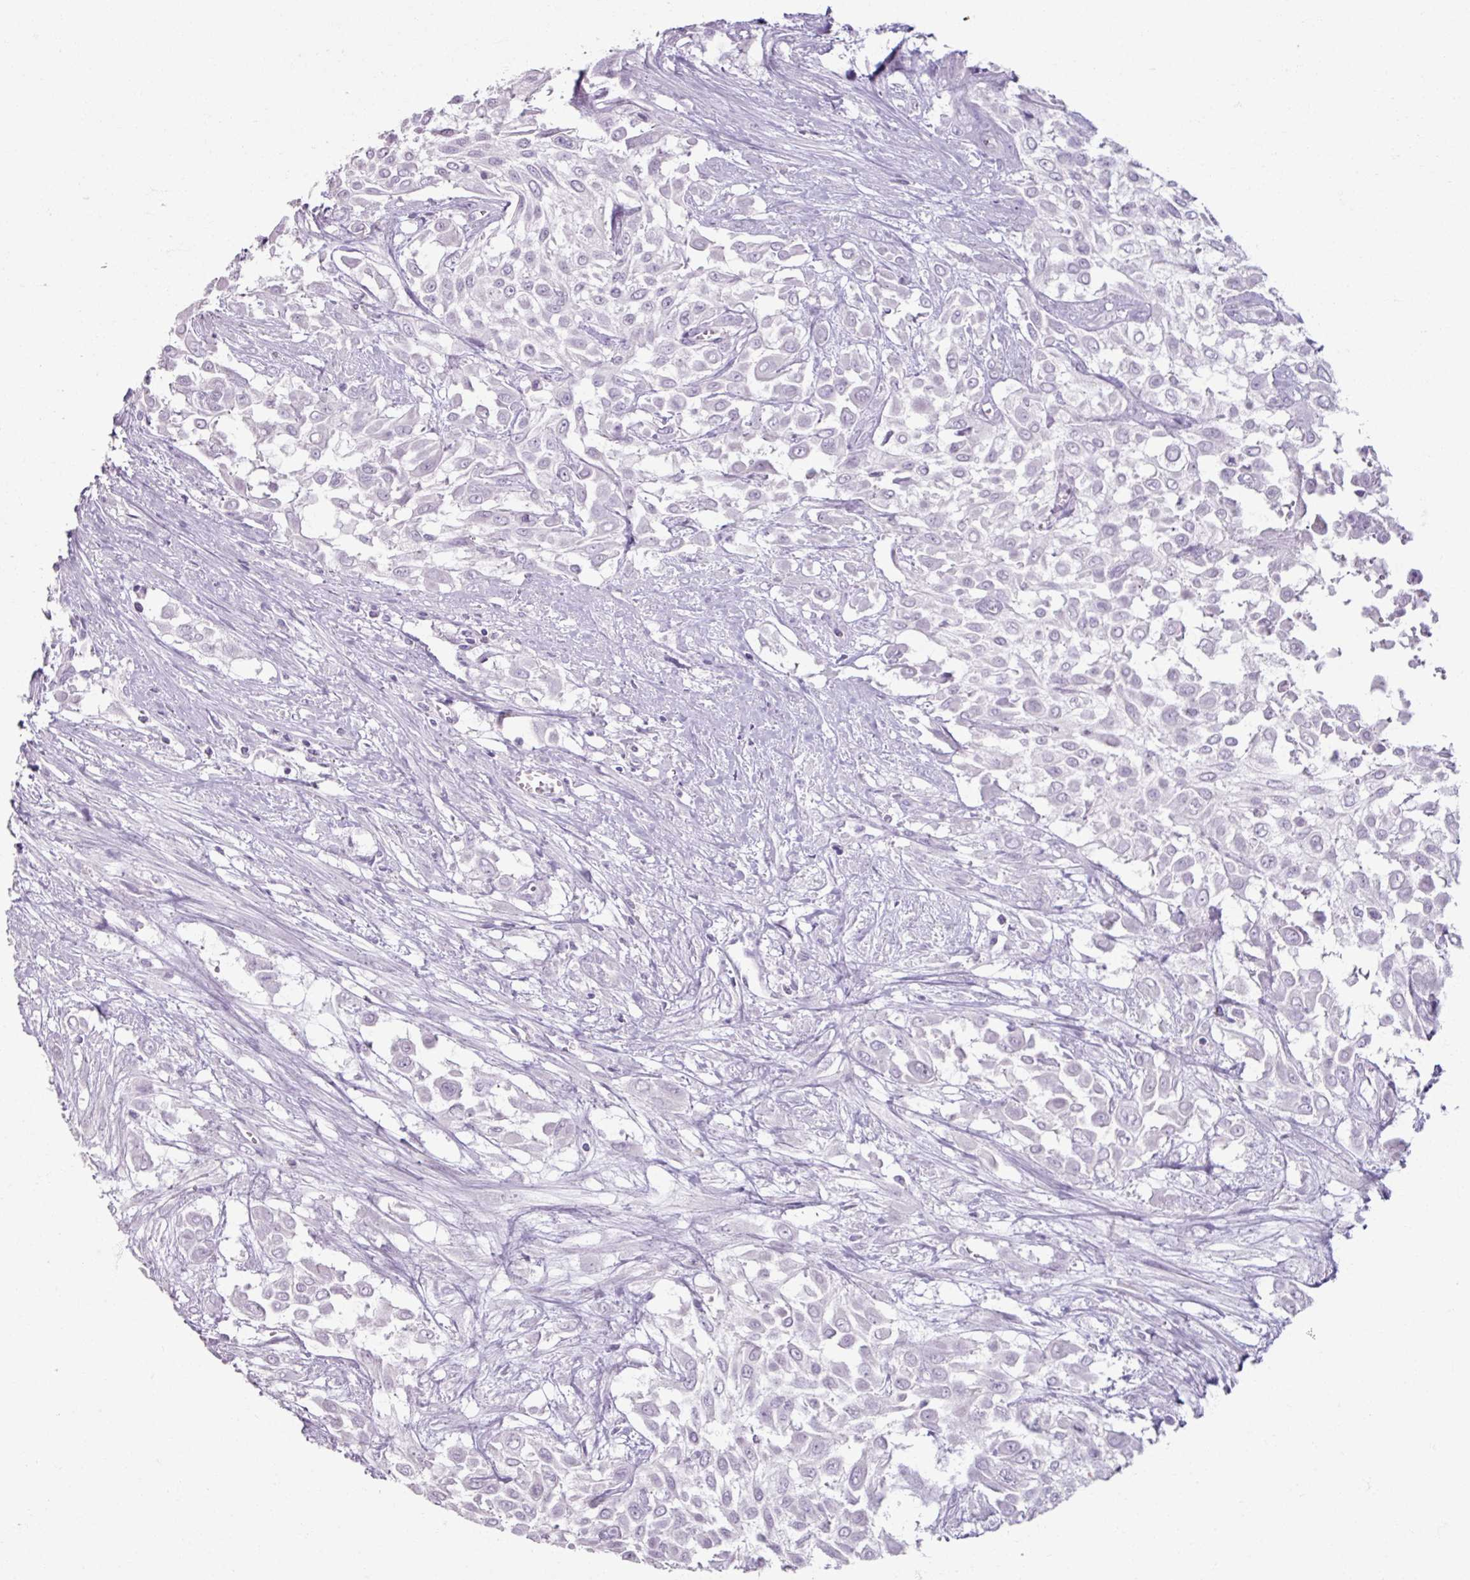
{"staining": {"intensity": "negative", "quantity": "none", "location": "none"}, "tissue": "urothelial cancer", "cell_type": "Tumor cells", "image_type": "cancer", "snomed": [{"axis": "morphology", "description": "Urothelial carcinoma, High grade"}, {"axis": "topography", "description": "Urinary bladder"}], "caption": "The IHC histopathology image has no significant staining in tumor cells of urothelial carcinoma (high-grade) tissue.", "gene": "SLC27A5", "patient": {"sex": "male", "age": 57}}